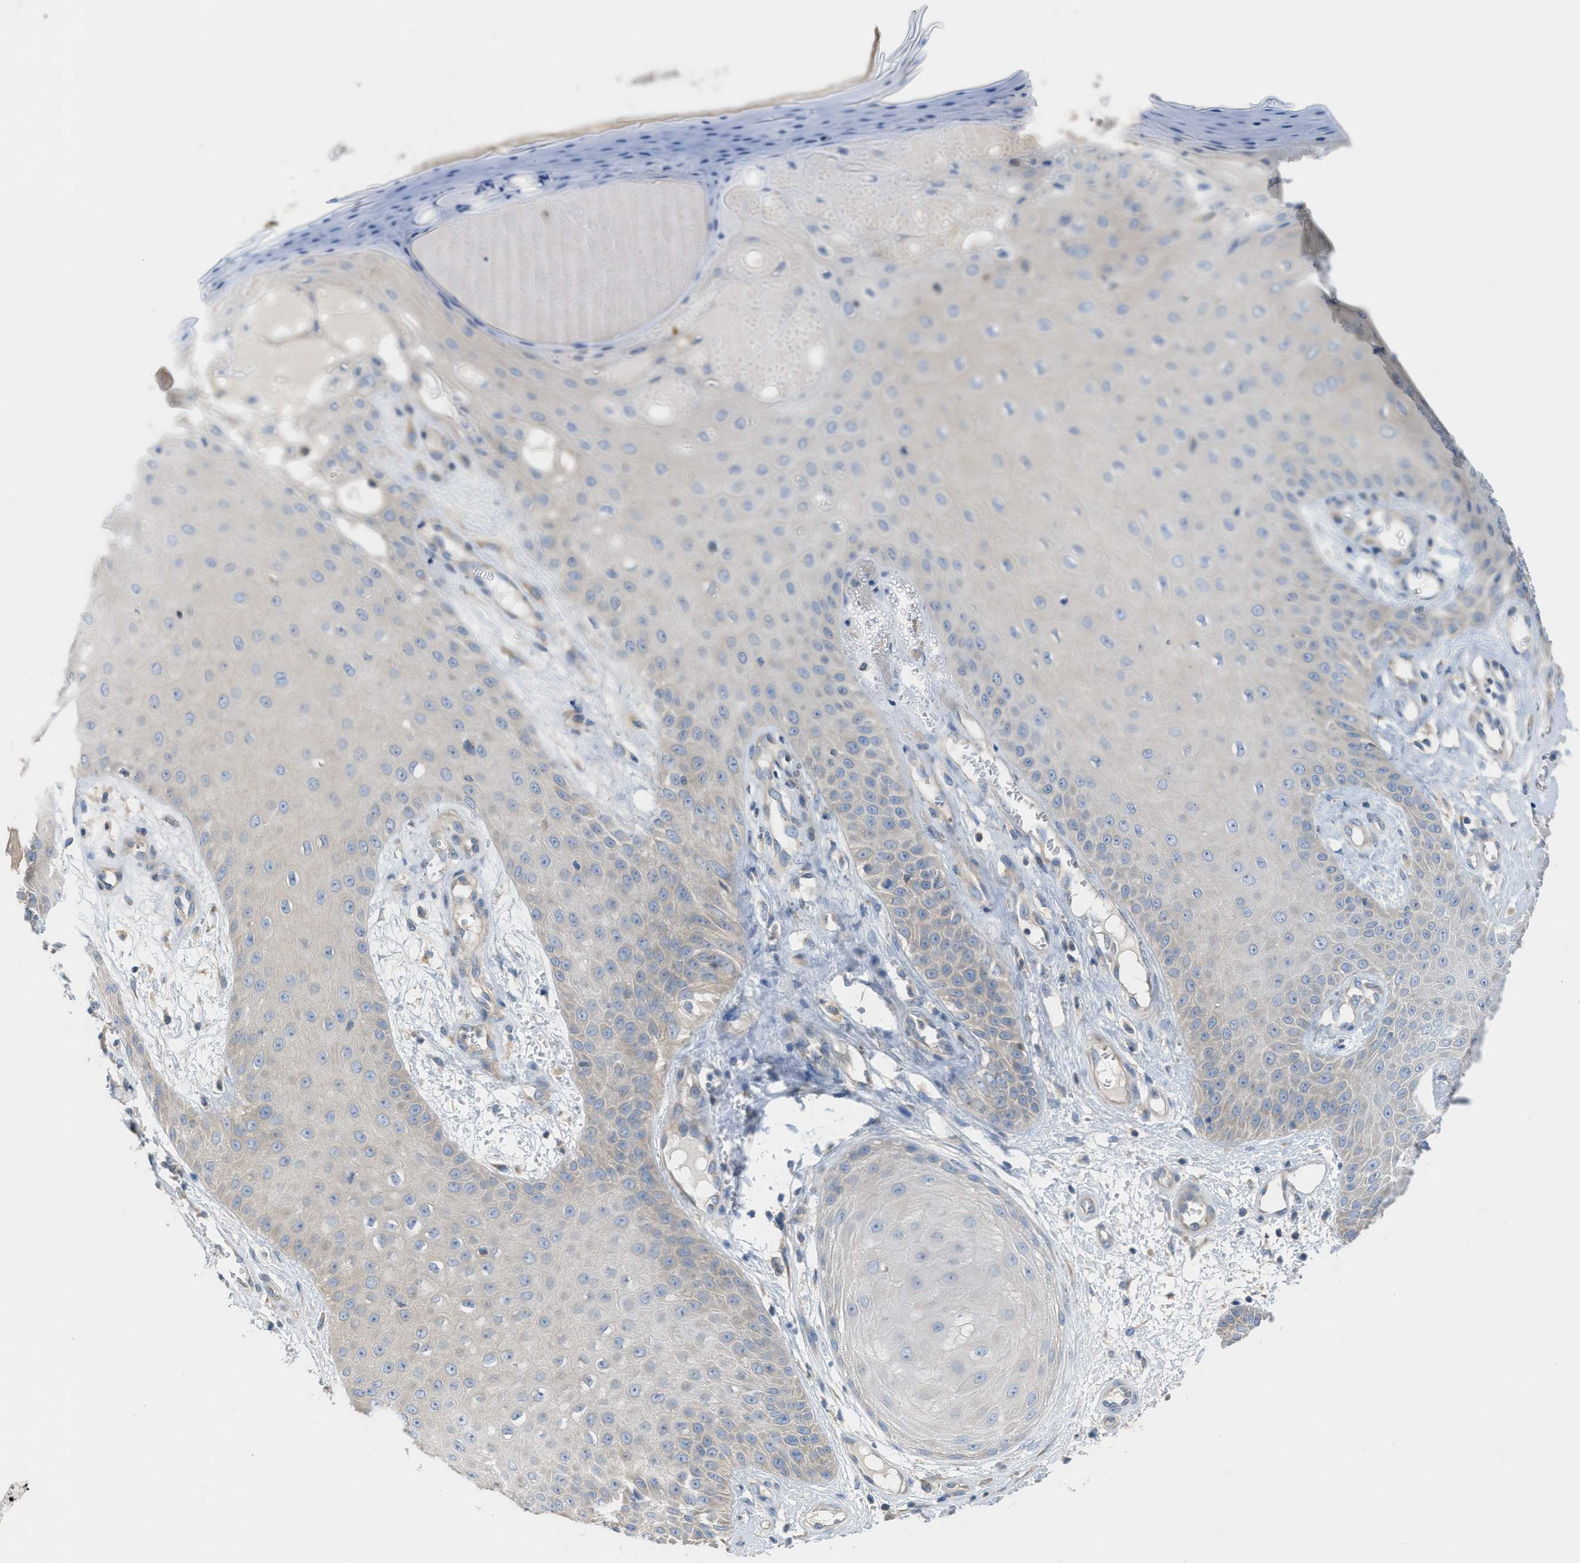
{"staining": {"intensity": "weak", "quantity": "<25%", "location": "cytoplasmic/membranous"}, "tissue": "skin cancer", "cell_type": "Tumor cells", "image_type": "cancer", "snomed": [{"axis": "morphology", "description": "Squamous cell carcinoma, NOS"}, {"axis": "topography", "description": "Skin"}], "caption": "Immunohistochemical staining of skin cancer exhibits no significant staining in tumor cells.", "gene": "UBA5", "patient": {"sex": "male", "age": 74}}